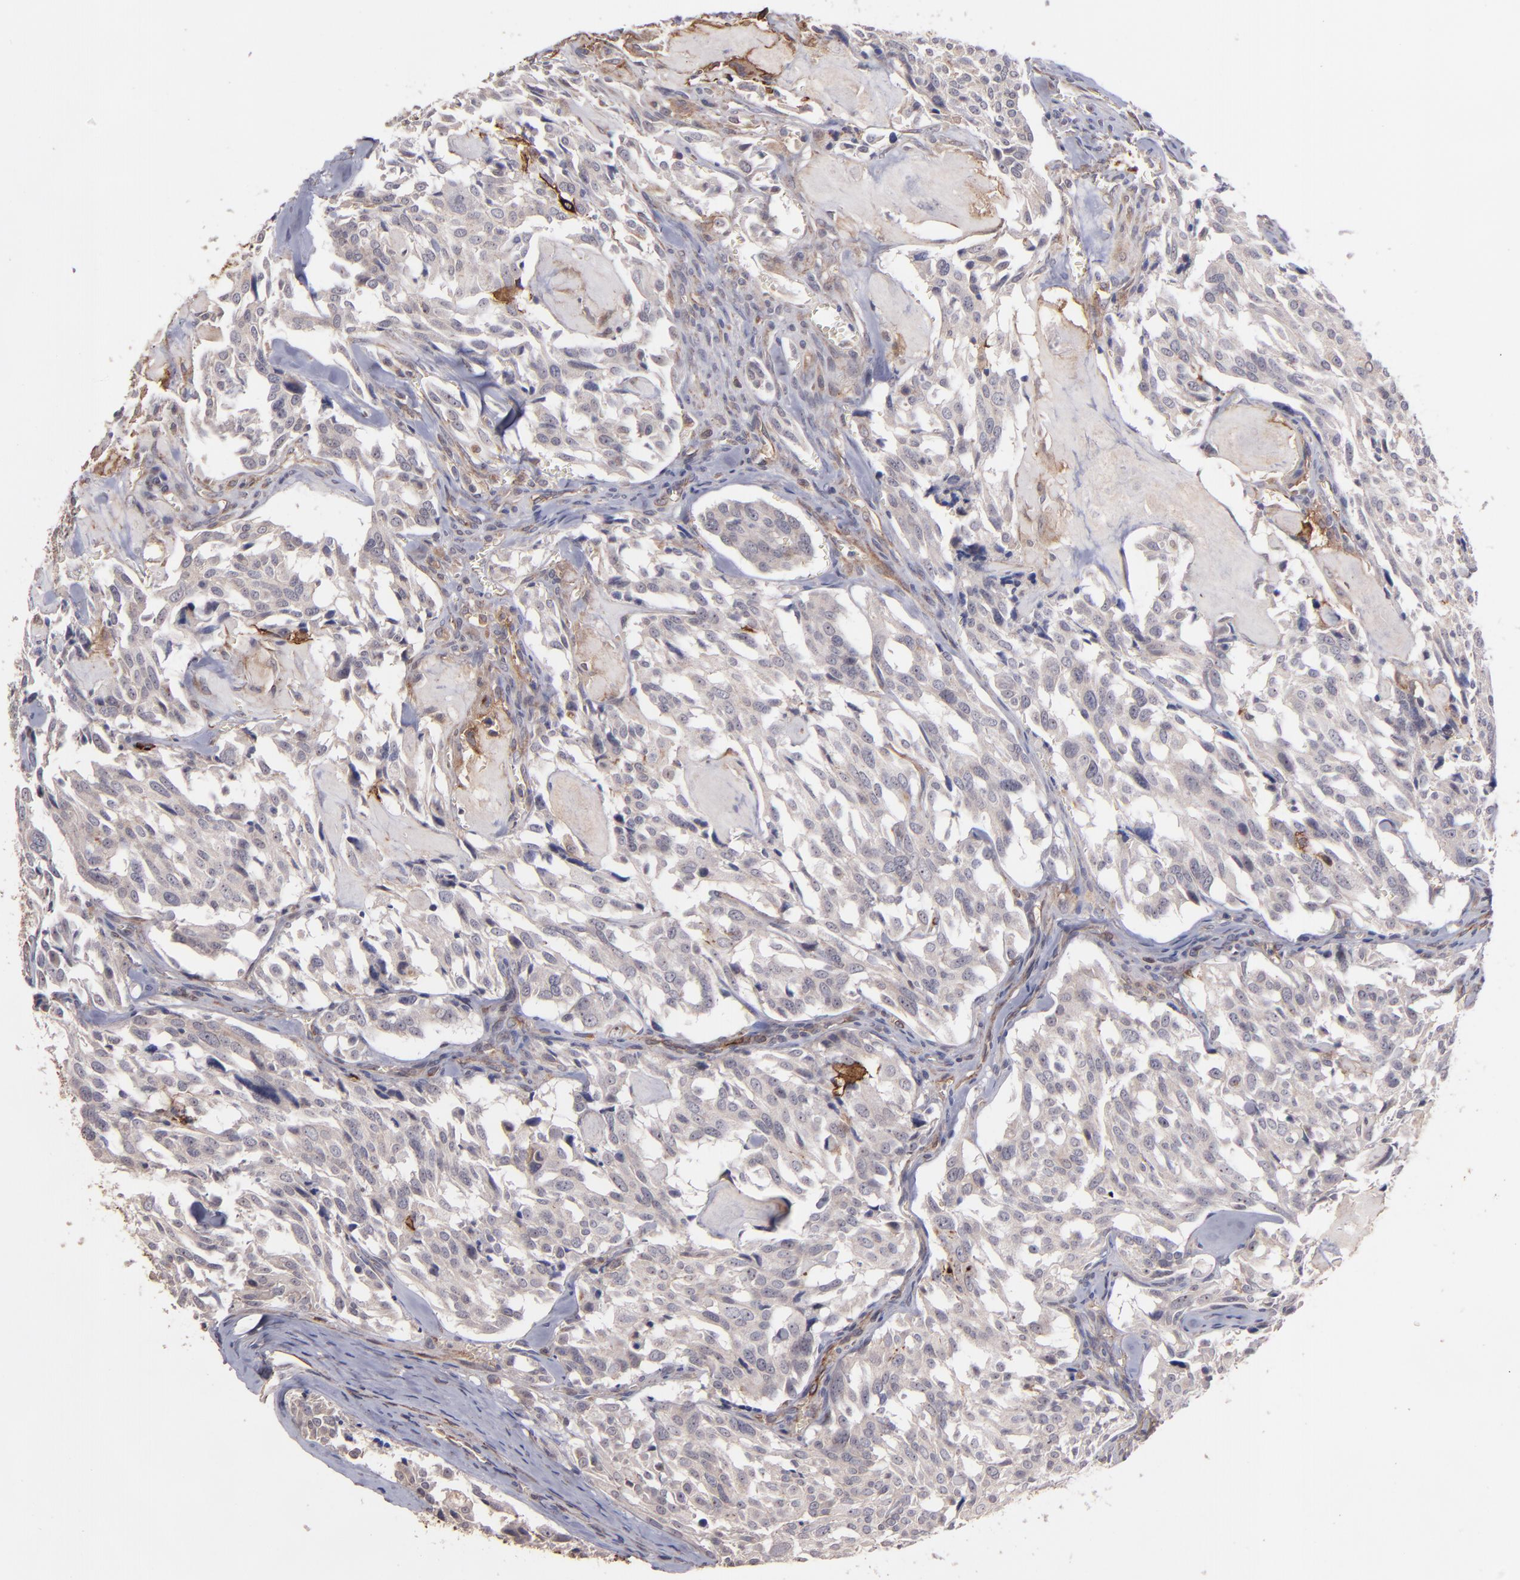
{"staining": {"intensity": "negative", "quantity": "none", "location": "none"}, "tissue": "thyroid cancer", "cell_type": "Tumor cells", "image_type": "cancer", "snomed": [{"axis": "morphology", "description": "Carcinoma, NOS"}, {"axis": "morphology", "description": "Carcinoid, malignant, NOS"}, {"axis": "topography", "description": "Thyroid gland"}], "caption": "Malignant carcinoid (thyroid) was stained to show a protein in brown. There is no significant expression in tumor cells.", "gene": "ICAM1", "patient": {"sex": "male", "age": 33}}